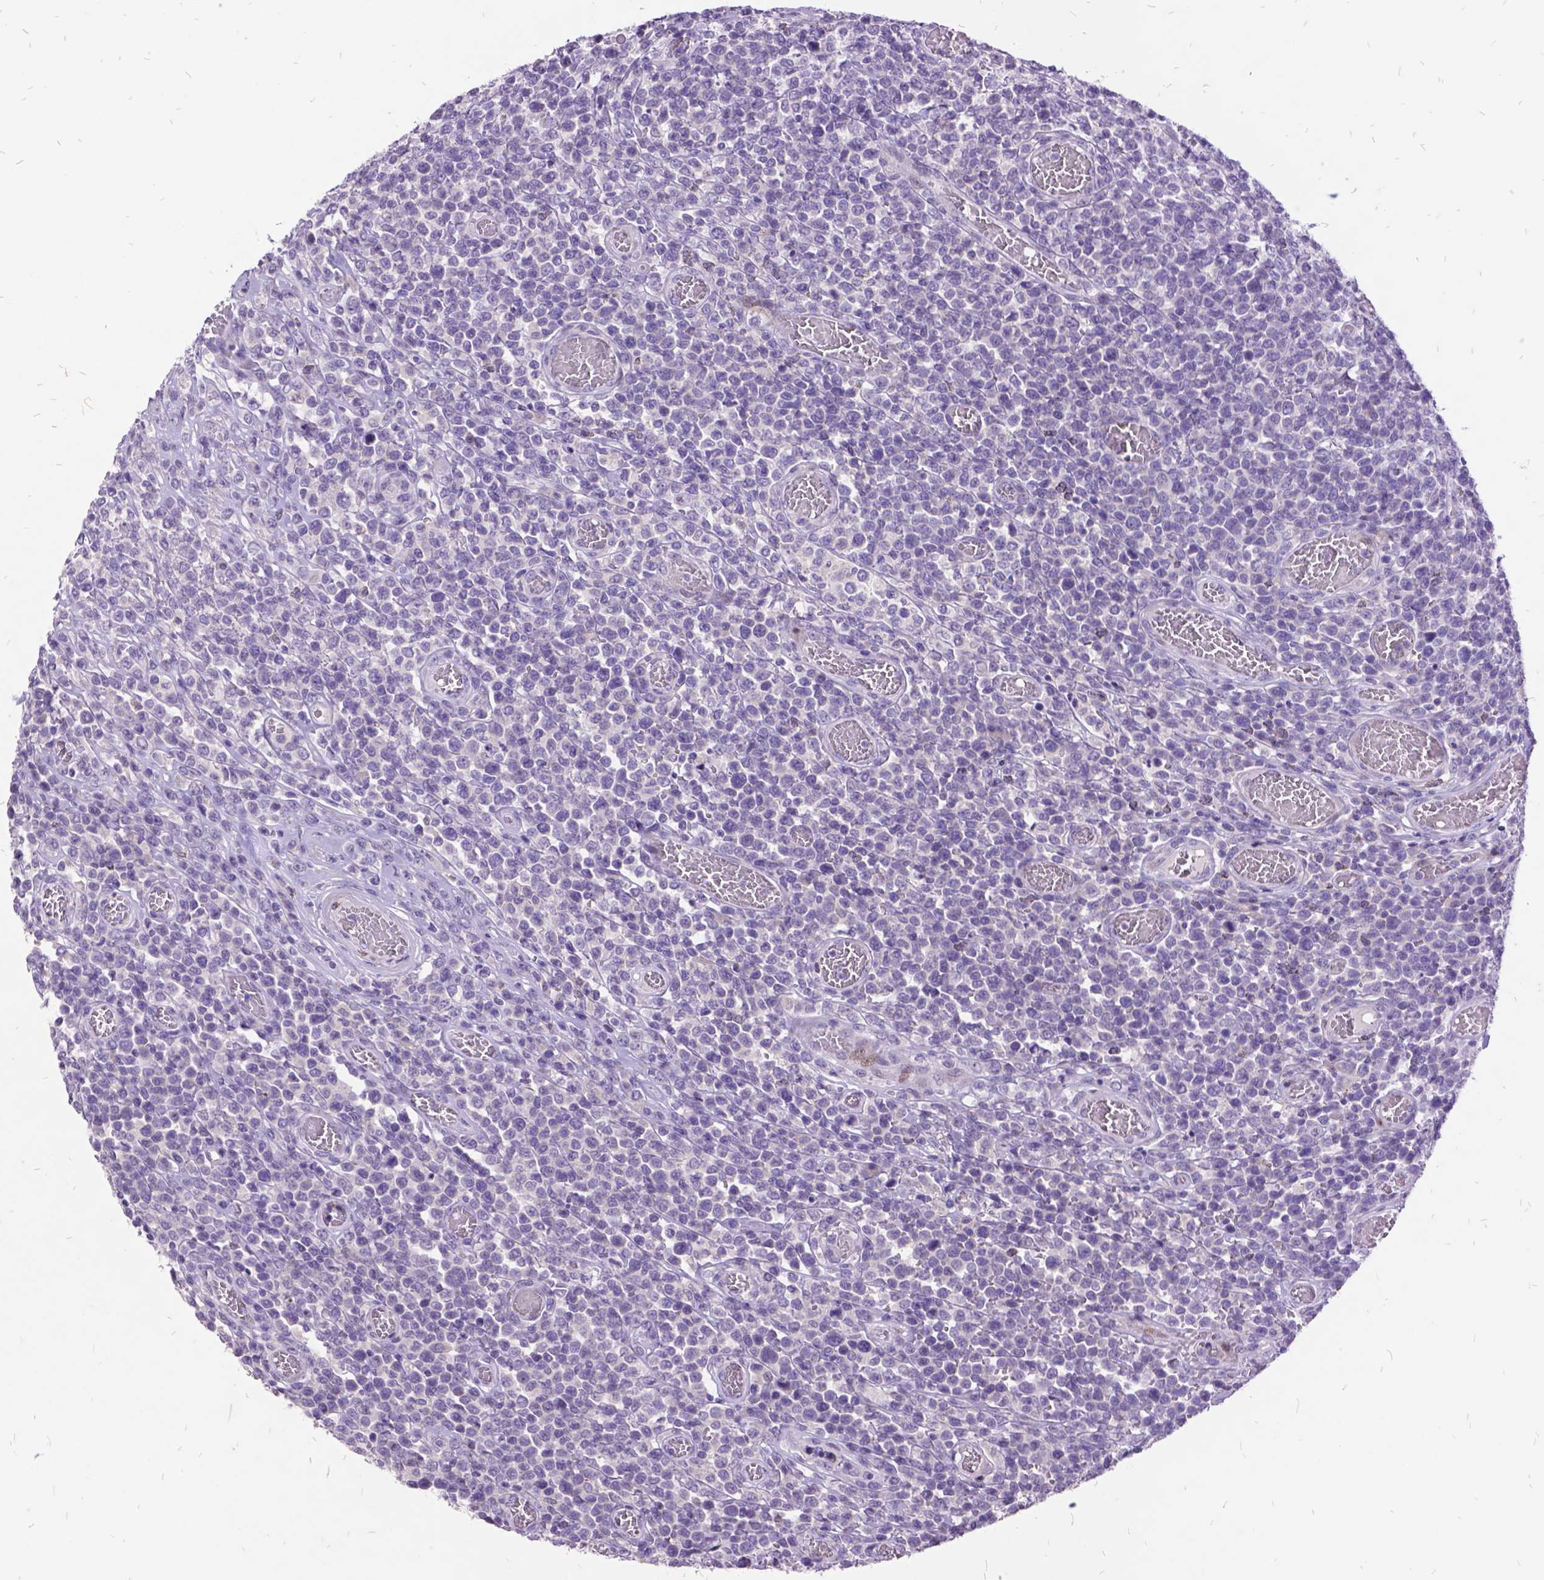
{"staining": {"intensity": "negative", "quantity": "none", "location": "none"}, "tissue": "lymphoma", "cell_type": "Tumor cells", "image_type": "cancer", "snomed": [{"axis": "morphology", "description": "Malignant lymphoma, non-Hodgkin's type, High grade"}, {"axis": "topography", "description": "Soft tissue"}], "caption": "There is no significant staining in tumor cells of high-grade malignant lymphoma, non-Hodgkin's type. The staining is performed using DAB brown chromogen with nuclei counter-stained in using hematoxylin.", "gene": "ITGB6", "patient": {"sex": "female", "age": 56}}